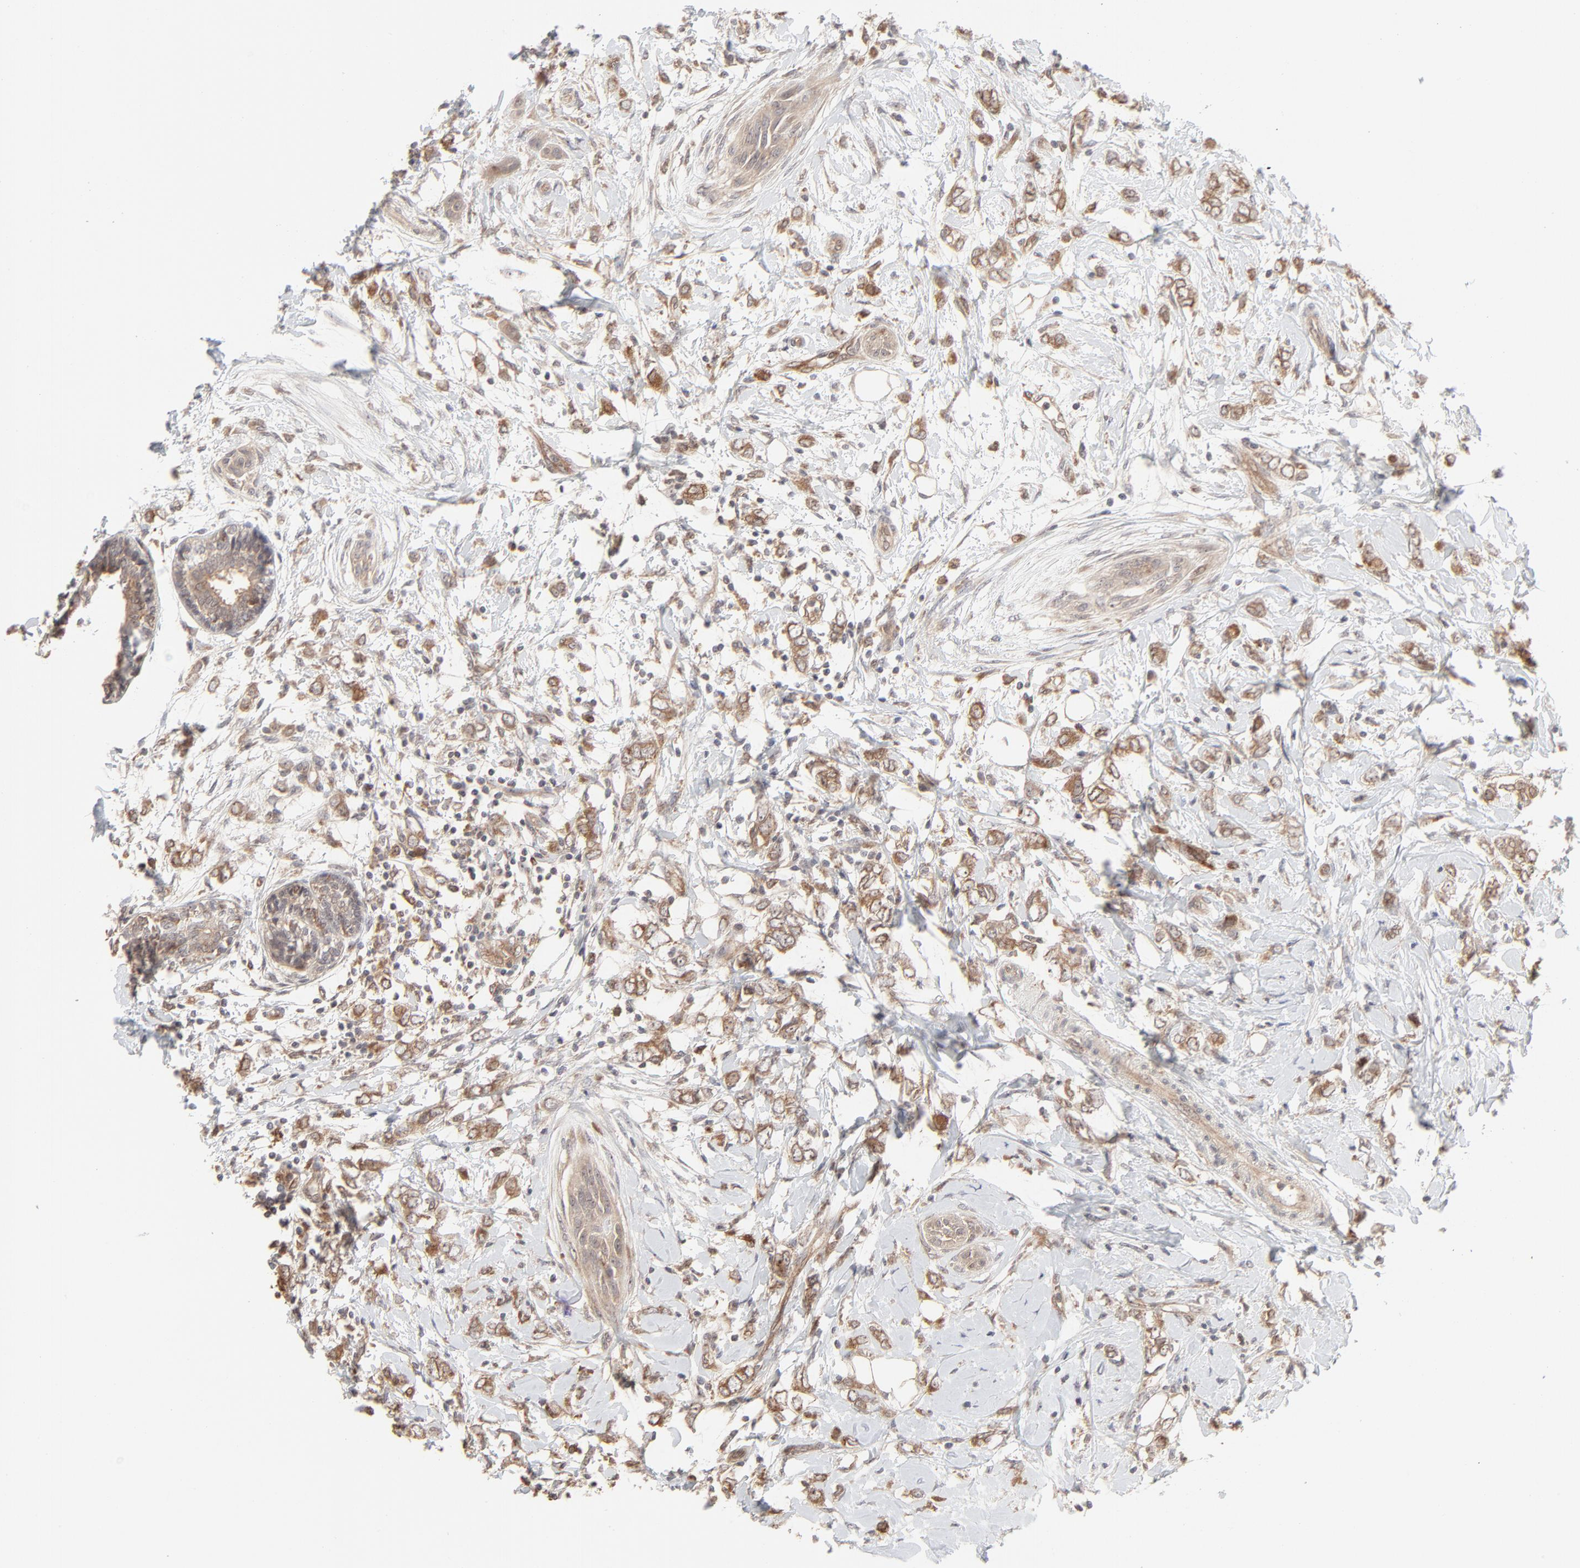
{"staining": {"intensity": "moderate", "quantity": ">75%", "location": "cytoplasmic/membranous"}, "tissue": "breast cancer", "cell_type": "Tumor cells", "image_type": "cancer", "snomed": [{"axis": "morphology", "description": "Normal tissue, NOS"}, {"axis": "morphology", "description": "Lobular carcinoma"}, {"axis": "topography", "description": "Breast"}], "caption": "Human breast cancer (lobular carcinoma) stained with a protein marker exhibits moderate staining in tumor cells.", "gene": "RAB5C", "patient": {"sex": "female", "age": 47}}